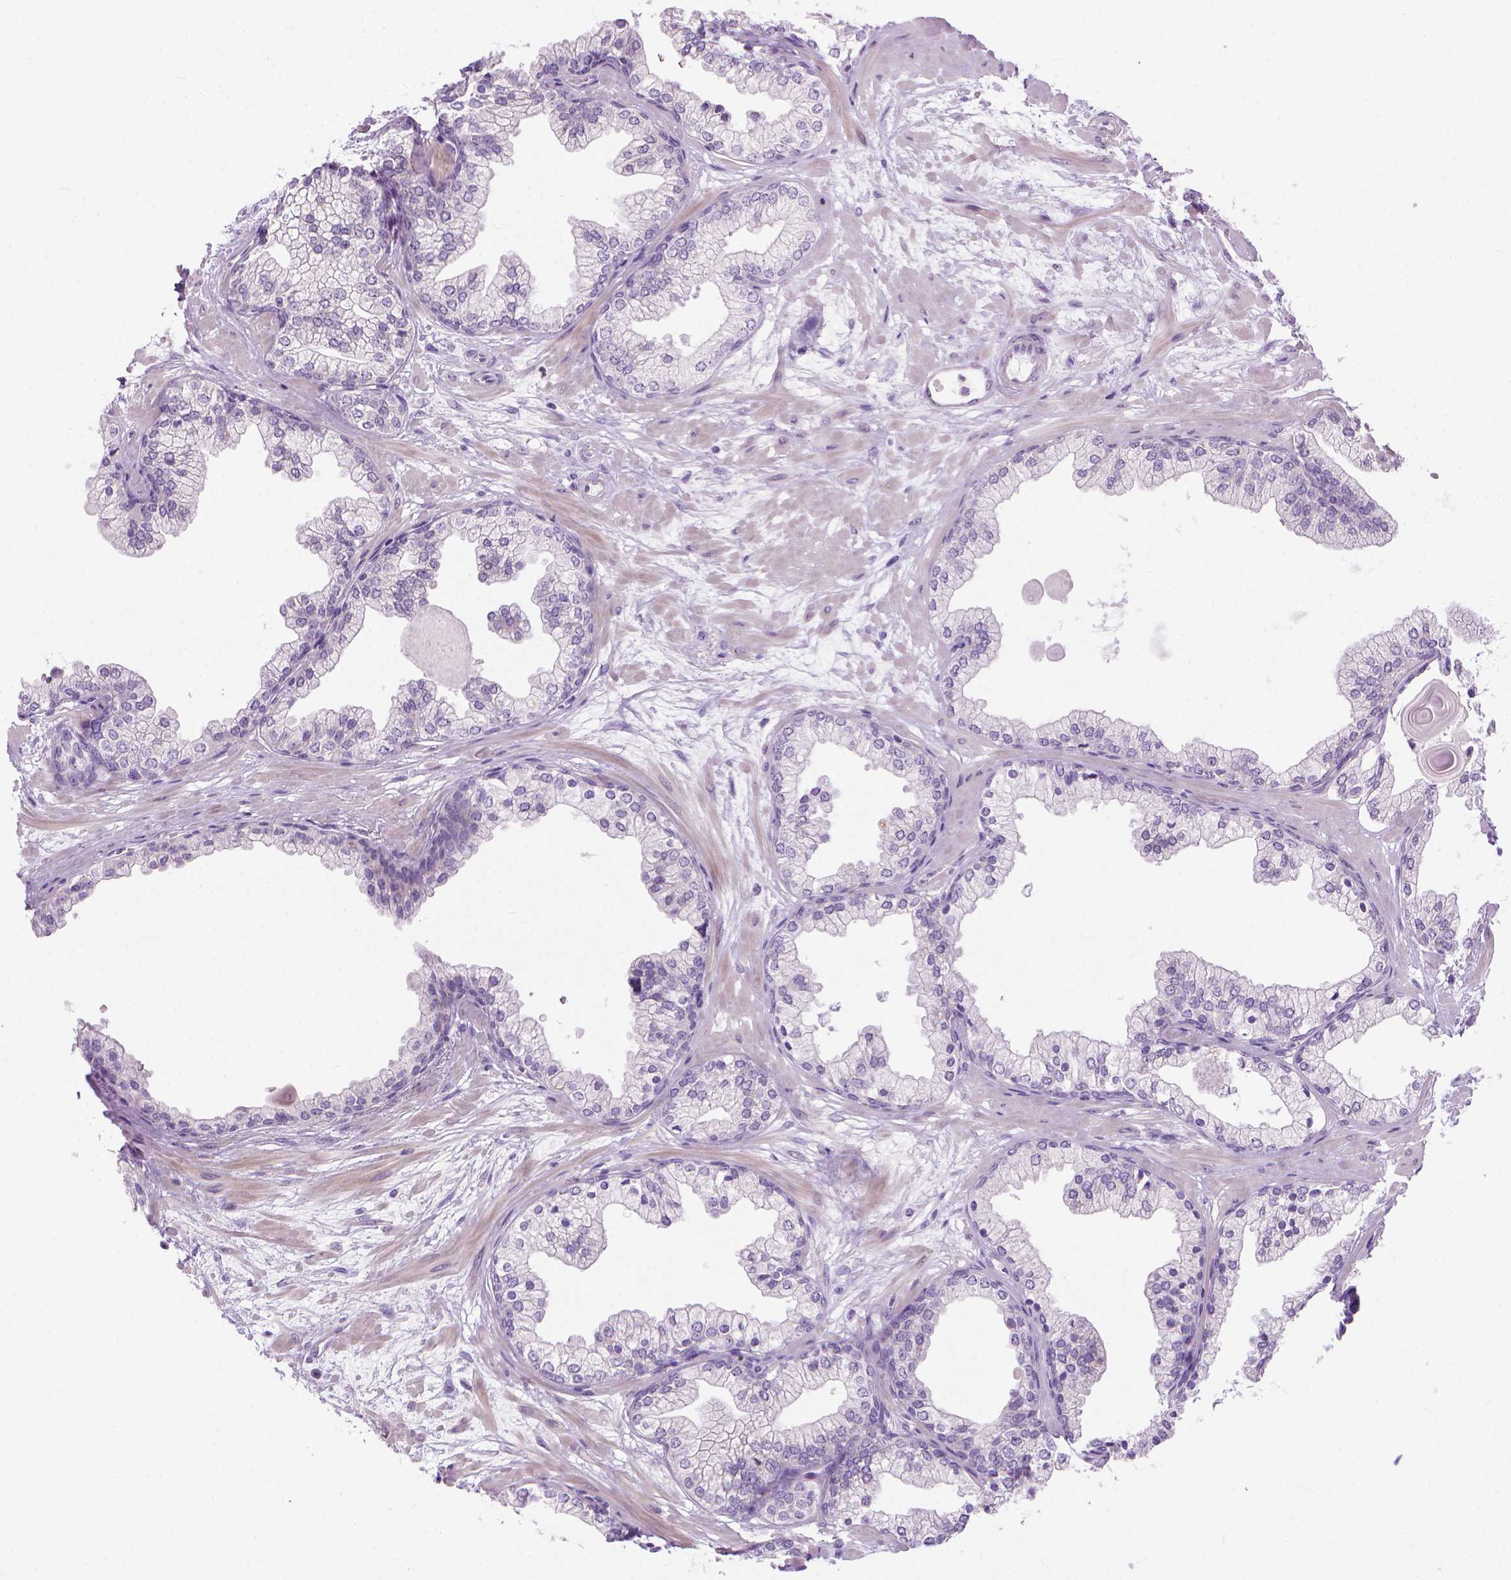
{"staining": {"intensity": "negative", "quantity": "none", "location": "none"}, "tissue": "prostate", "cell_type": "Glandular cells", "image_type": "normal", "snomed": [{"axis": "morphology", "description": "Normal tissue, NOS"}, {"axis": "topography", "description": "Prostate"}, {"axis": "topography", "description": "Peripheral nerve tissue"}], "caption": "IHC image of normal prostate stained for a protein (brown), which demonstrates no positivity in glandular cells.", "gene": "UTP4", "patient": {"sex": "male", "age": 61}}